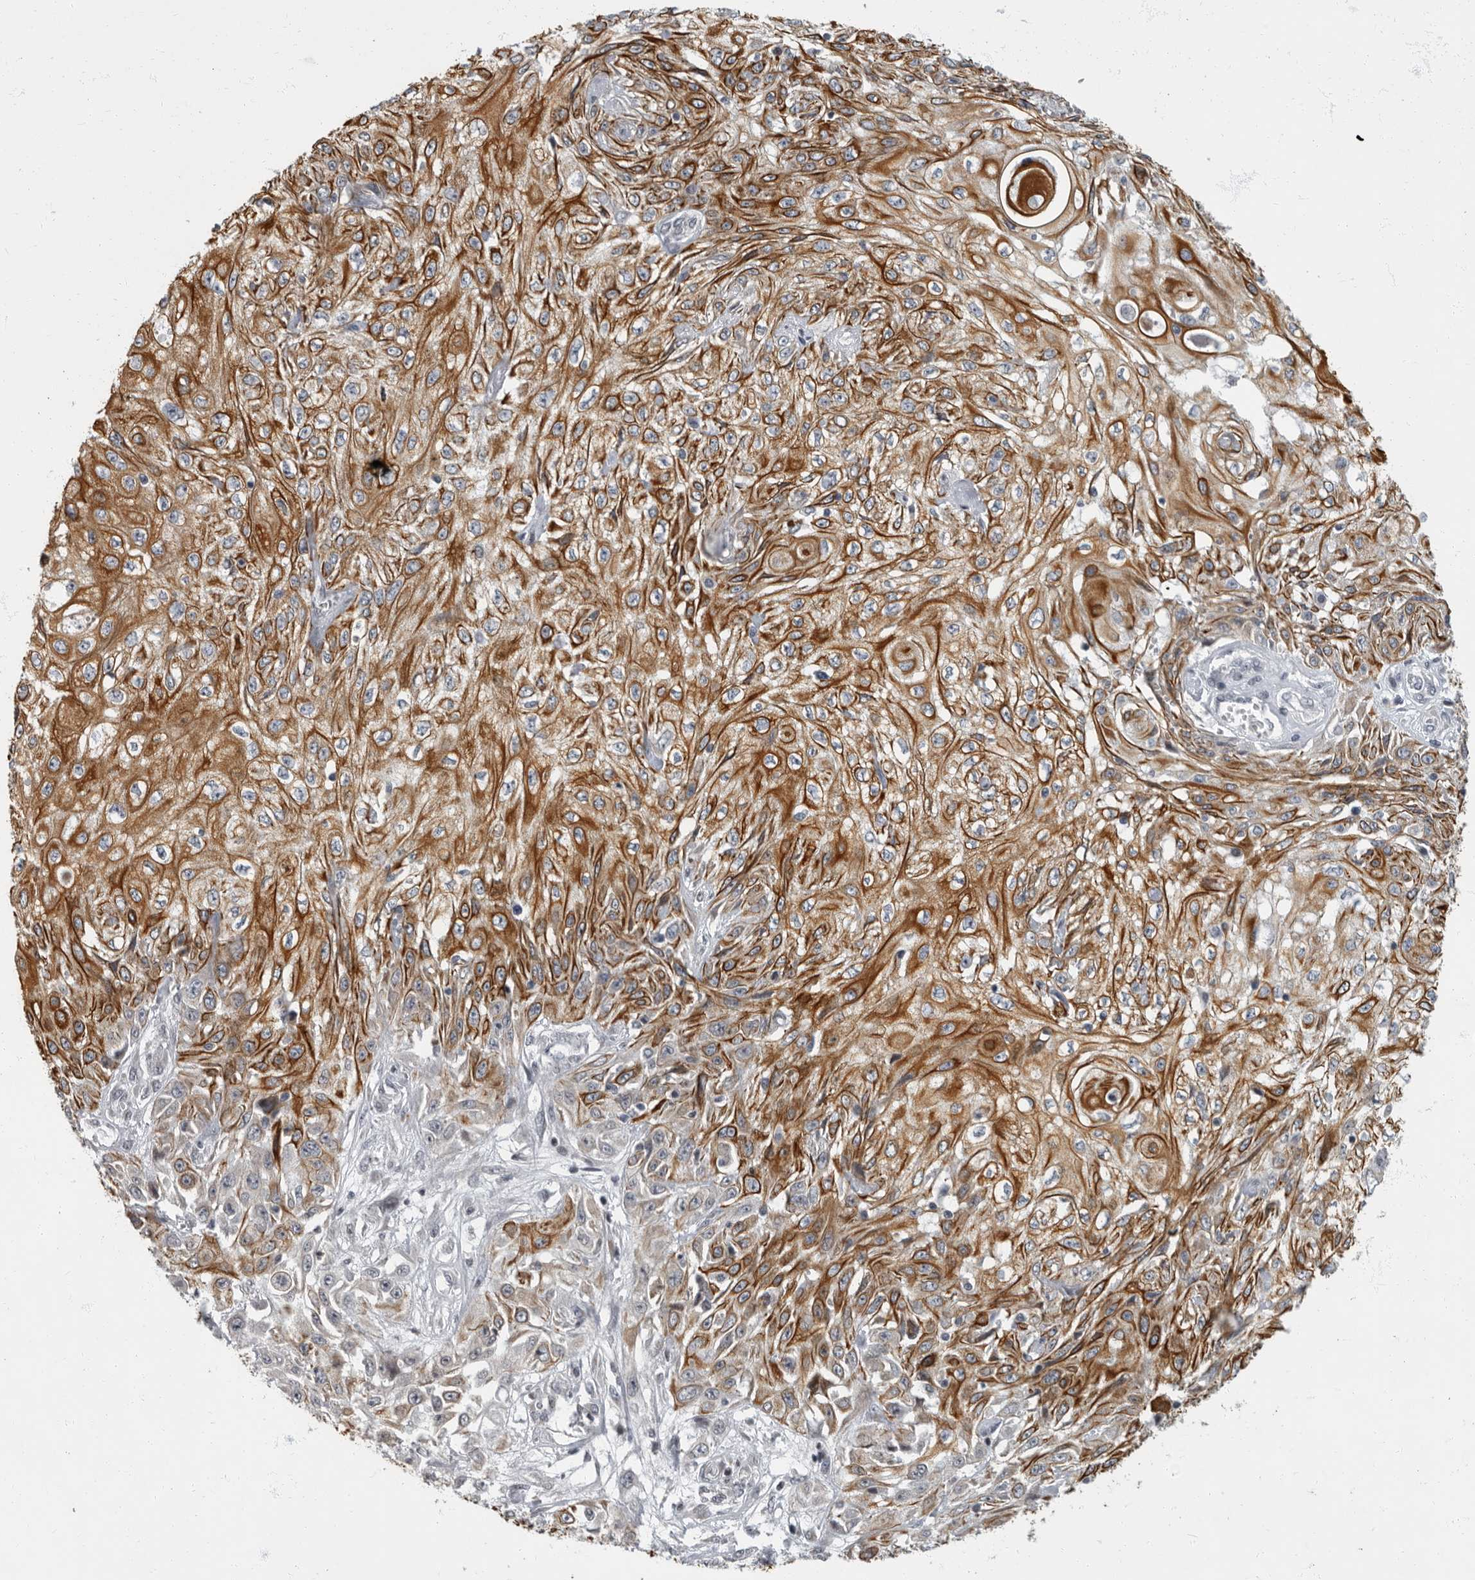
{"staining": {"intensity": "moderate", "quantity": ">75%", "location": "cytoplasmic/membranous"}, "tissue": "skin cancer", "cell_type": "Tumor cells", "image_type": "cancer", "snomed": [{"axis": "morphology", "description": "Squamous cell carcinoma, NOS"}, {"axis": "morphology", "description": "Squamous cell carcinoma, metastatic, NOS"}, {"axis": "topography", "description": "Skin"}, {"axis": "topography", "description": "Lymph node"}], "caption": "DAB immunohistochemical staining of skin cancer demonstrates moderate cytoplasmic/membranous protein staining in approximately >75% of tumor cells.", "gene": "EVI5", "patient": {"sex": "male", "age": 75}}